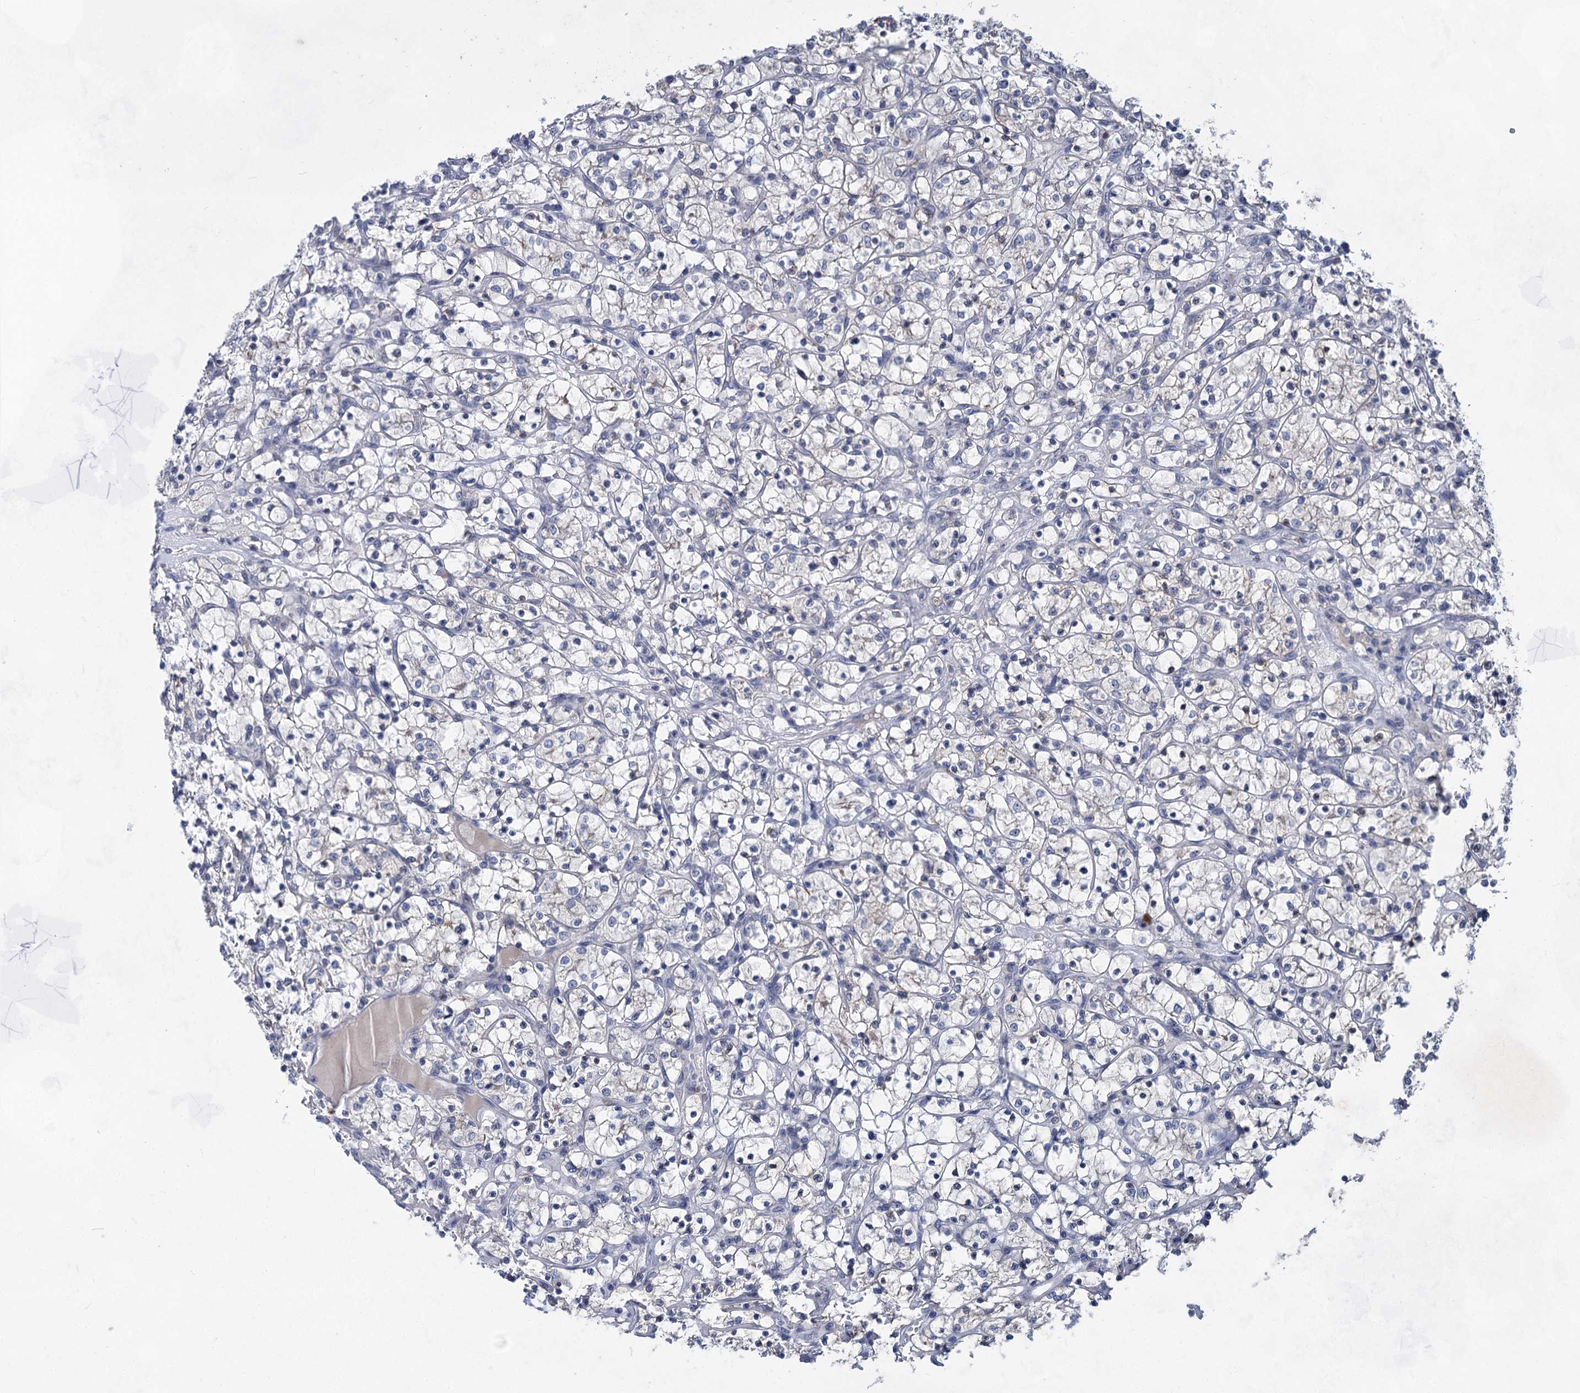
{"staining": {"intensity": "moderate", "quantity": "<25%", "location": "cytoplasmic/membranous"}, "tissue": "renal cancer", "cell_type": "Tumor cells", "image_type": "cancer", "snomed": [{"axis": "morphology", "description": "Adenocarcinoma, NOS"}, {"axis": "topography", "description": "Kidney"}], "caption": "Immunohistochemistry (IHC) of renal cancer displays low levels of moderate cytoplasmic/membranous staining in approximately <25% of tumor cells.", "gene": "TTC17", "patient": {"sex": "female", "age": 69}}